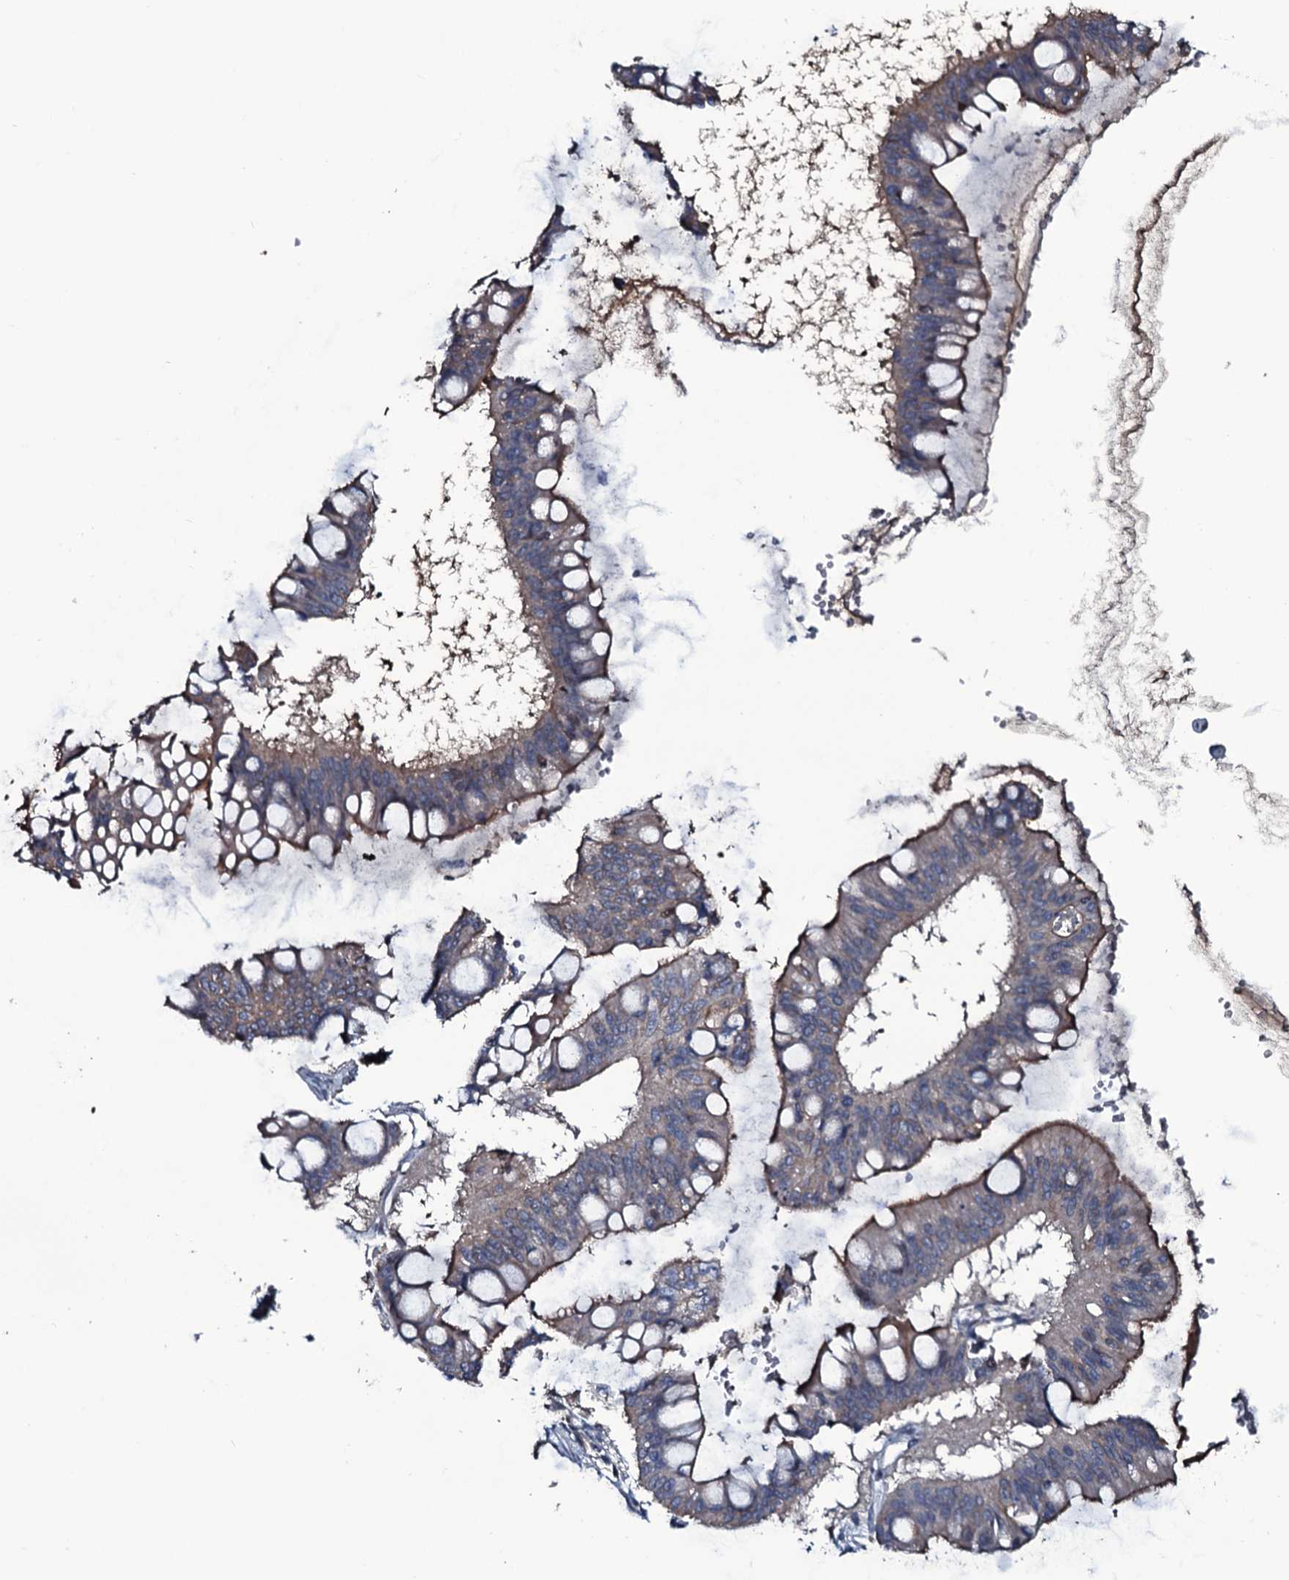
{"staining": {"intensity": "weak", "quantity": "25%-75%", "location": "cytoplasmic/membranous"}, "tissue": "ovarian cancer", "cell_type": "Tumor cells", "image_type": "cancer", "snomed": [{"axis": "morphology", "description": "Cystadenocarcinoma, mucinous, NOS"}, {"axis": "topography", "description": "Ovary"}], "caption": "Protein expression analysis of ovarian mucinous cystadenocarcinoma demonstrates weak cytoplasmic/membranous positivity in approximately 25%-75% of tumor cells. The staining was performed using DAB to visualize the protein expression in brown, while the nuclei were stained in blue with hematoxylin (Magnification: 20x).", "gene": "LYG2", "patient": {"sex": "female", "age": 73}}